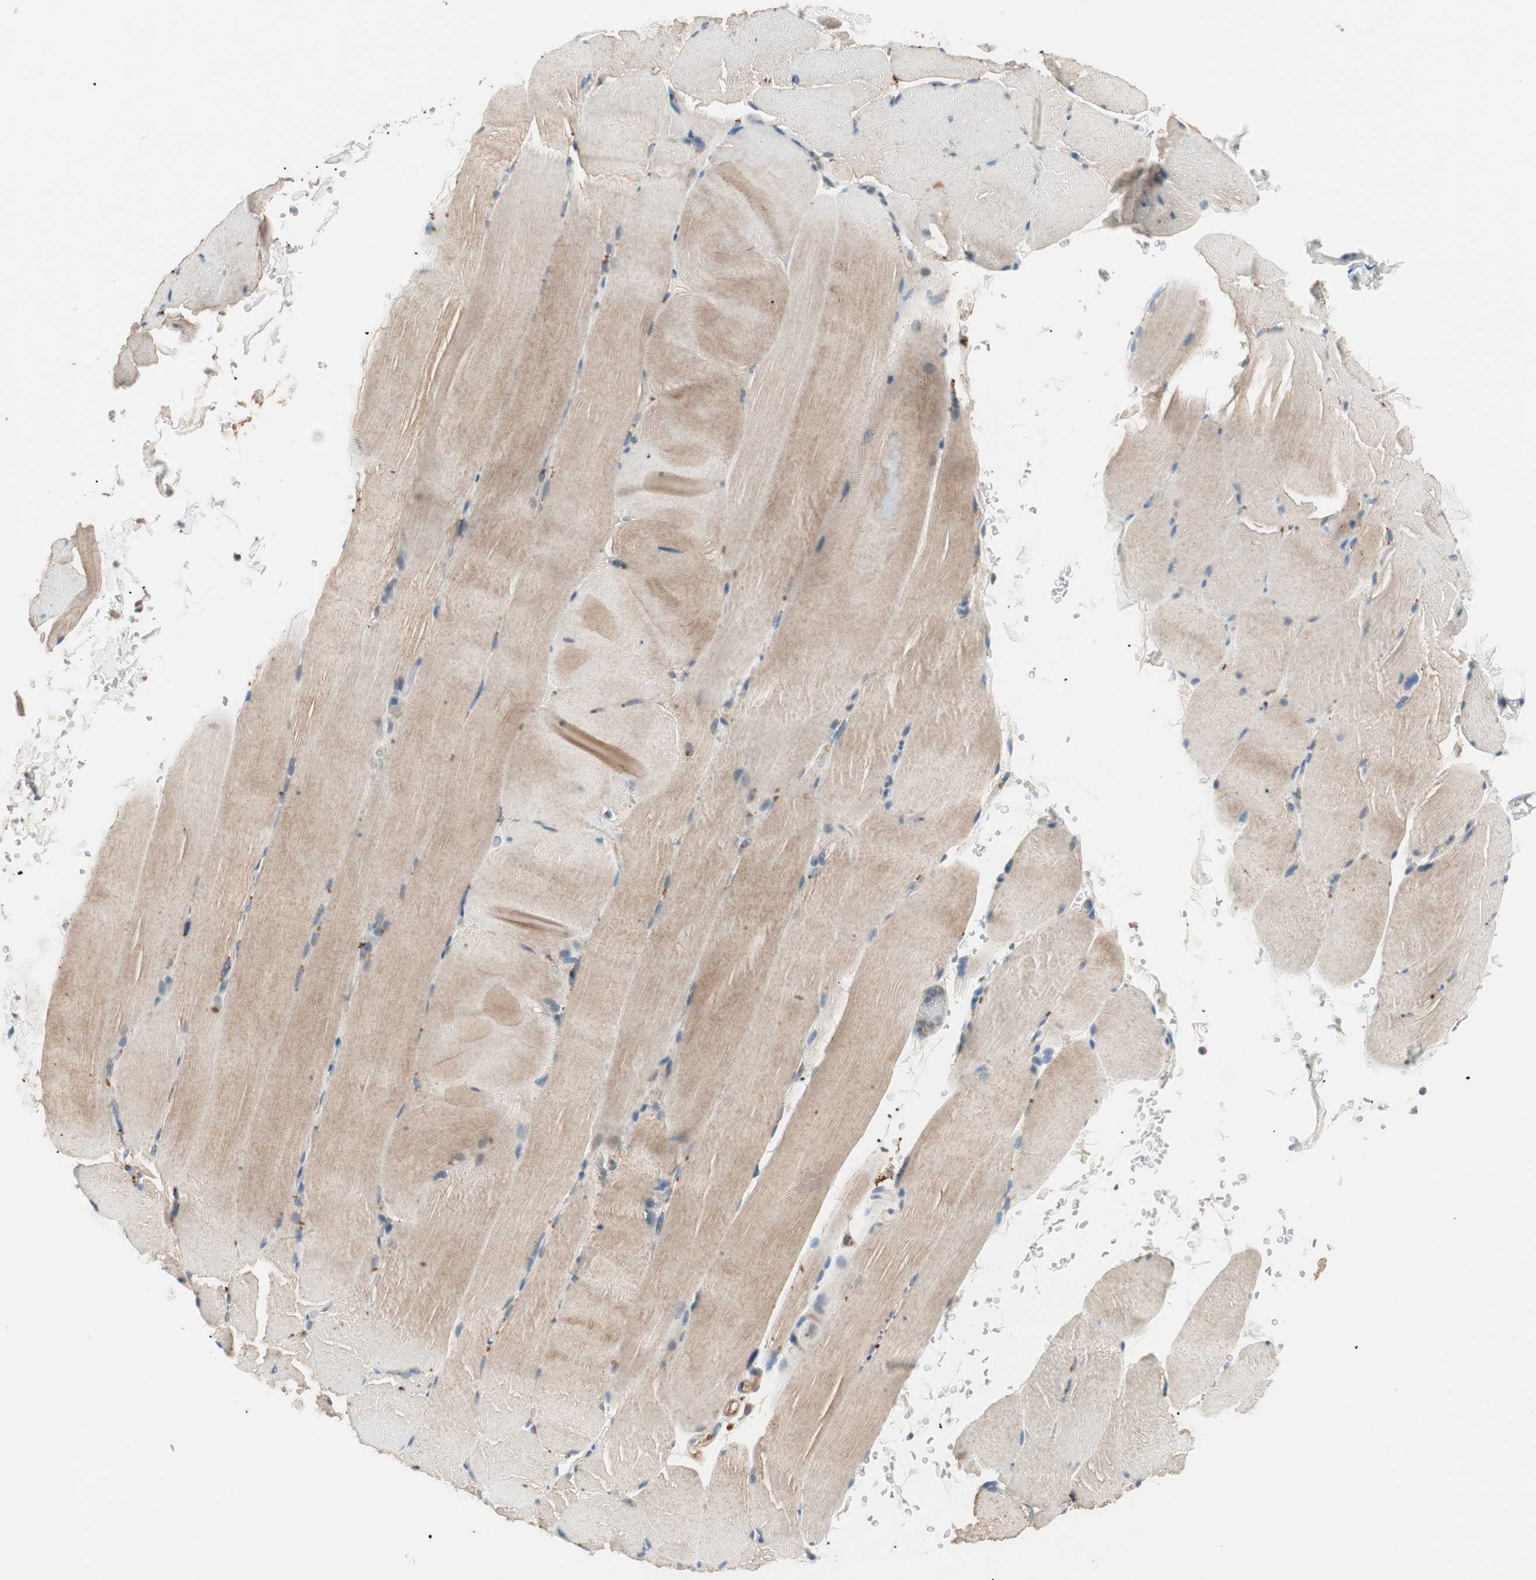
{"staining": {"intensity": "weak", "quantity": ">75%", "location": "cytoplasmic/membranous"}, "tissue": "skeletal muscle", "cell_type": "Myocytes", "image_type": "normal", "snomed": [{"axis": "morphology", "description": "Normal tissue, NOS"}, {"axis": "topography", "description": "Skeletal muscle"}, {"axis": "topography", "description": "Parathyroid gland"}], "caption": "Protein expression analysis of benign skeletal muscle reveals weak cytoplasmic/membranous expression in approximately >75% of myocytes. (DAB (3,3'-diaminobenzidine) IHC, brown staining for protein, blue staining for nuclei).", "gene": "HPN", "patient": {"sex": "female", "age": 37}}